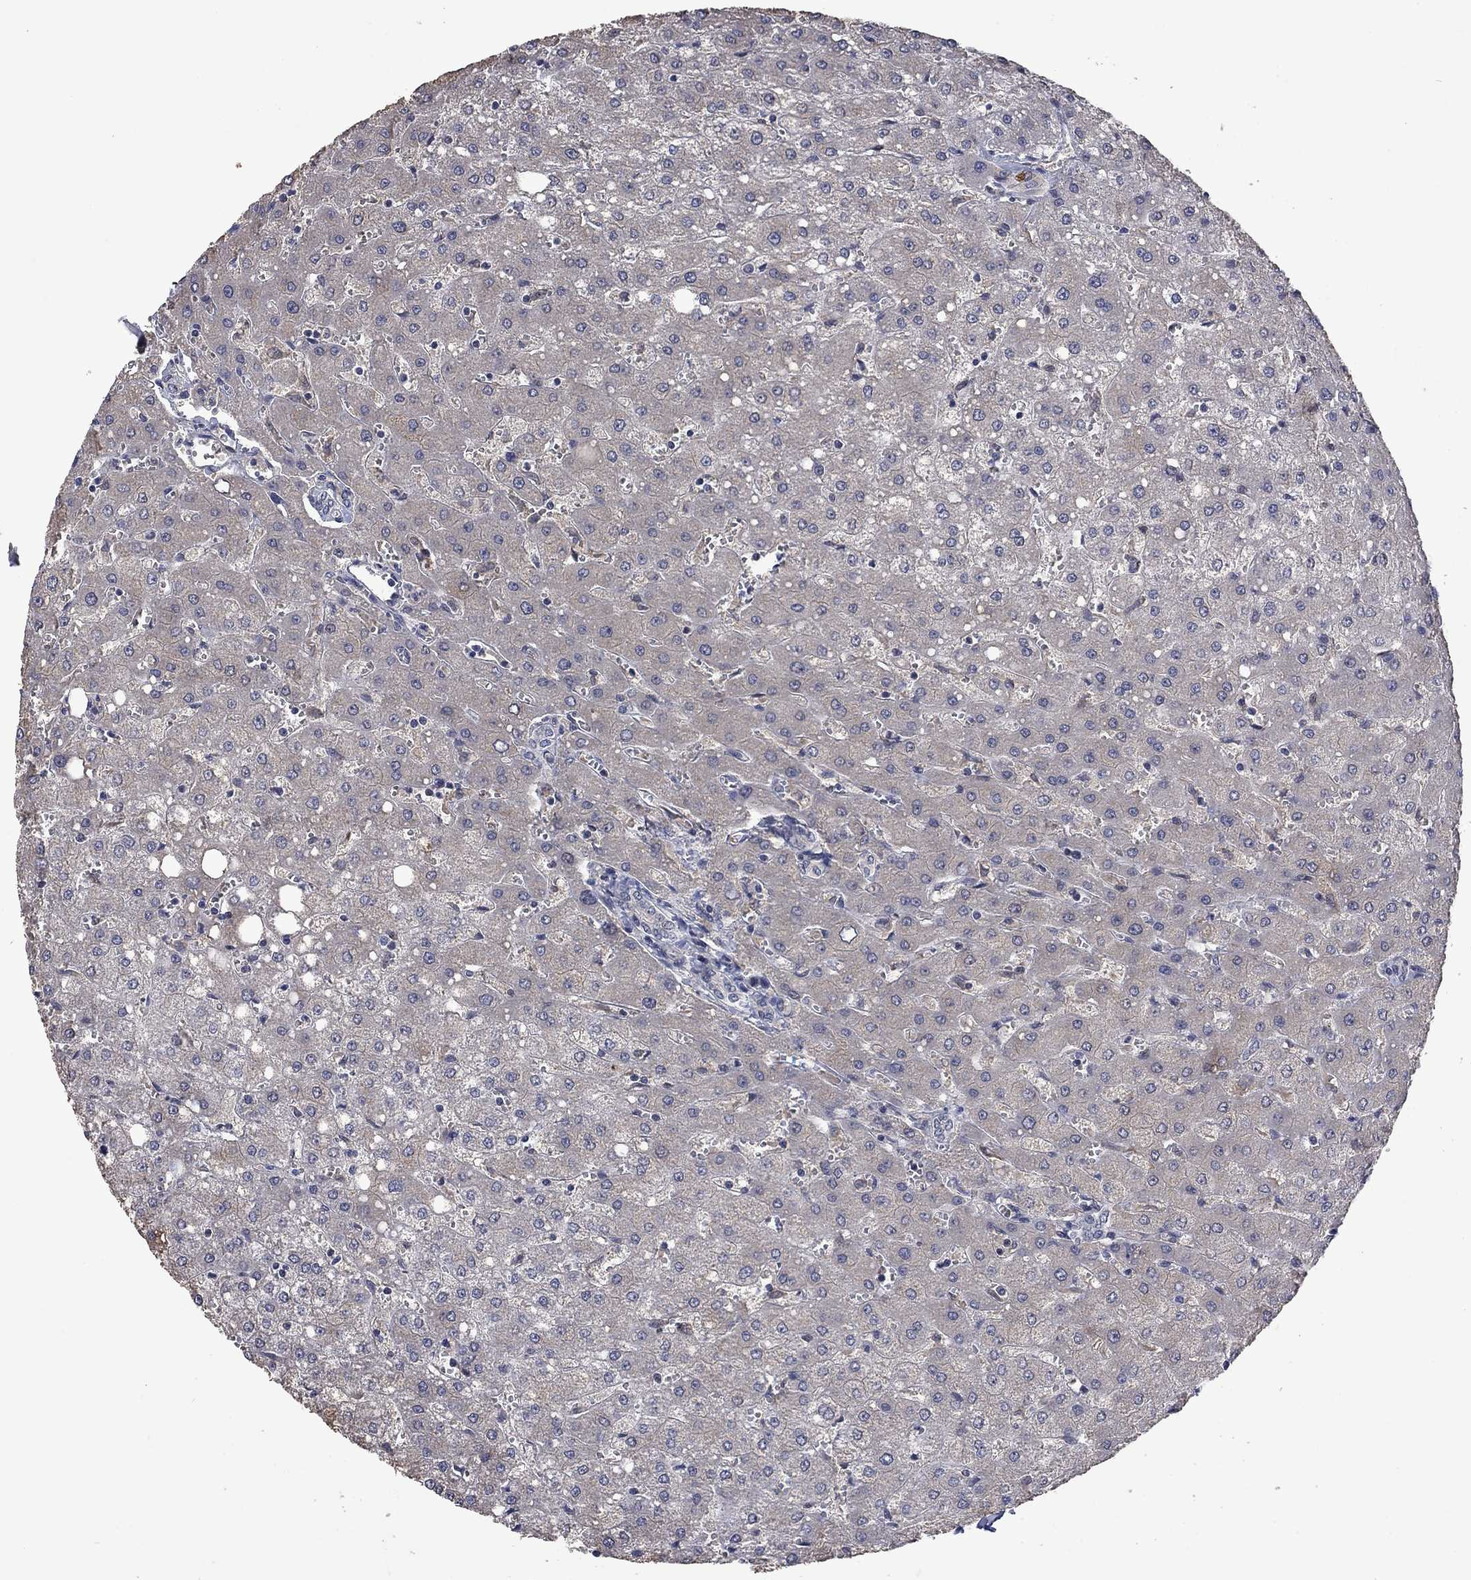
{"staining": {"intensity": "negative", "quantity": "none", "location": "none"}, "tissue": "liver", "cell_type": "Cholangiocytes", "image_type": "normal", "snomed": [{"axis": "morphology", "description": "Normal tissue, NOS"}, {"axis": "topography", "description": "Liver"}], "caption": "Normal liver was stained to show a protein in brown. There is no significant positivity in cholangiocytes. The staining is performed using DAB brown chromogen with nuclei counter-stained in using hematoxylin.", "gene": "PHKA1", "patient": {"sex": "female", "age": 53}}